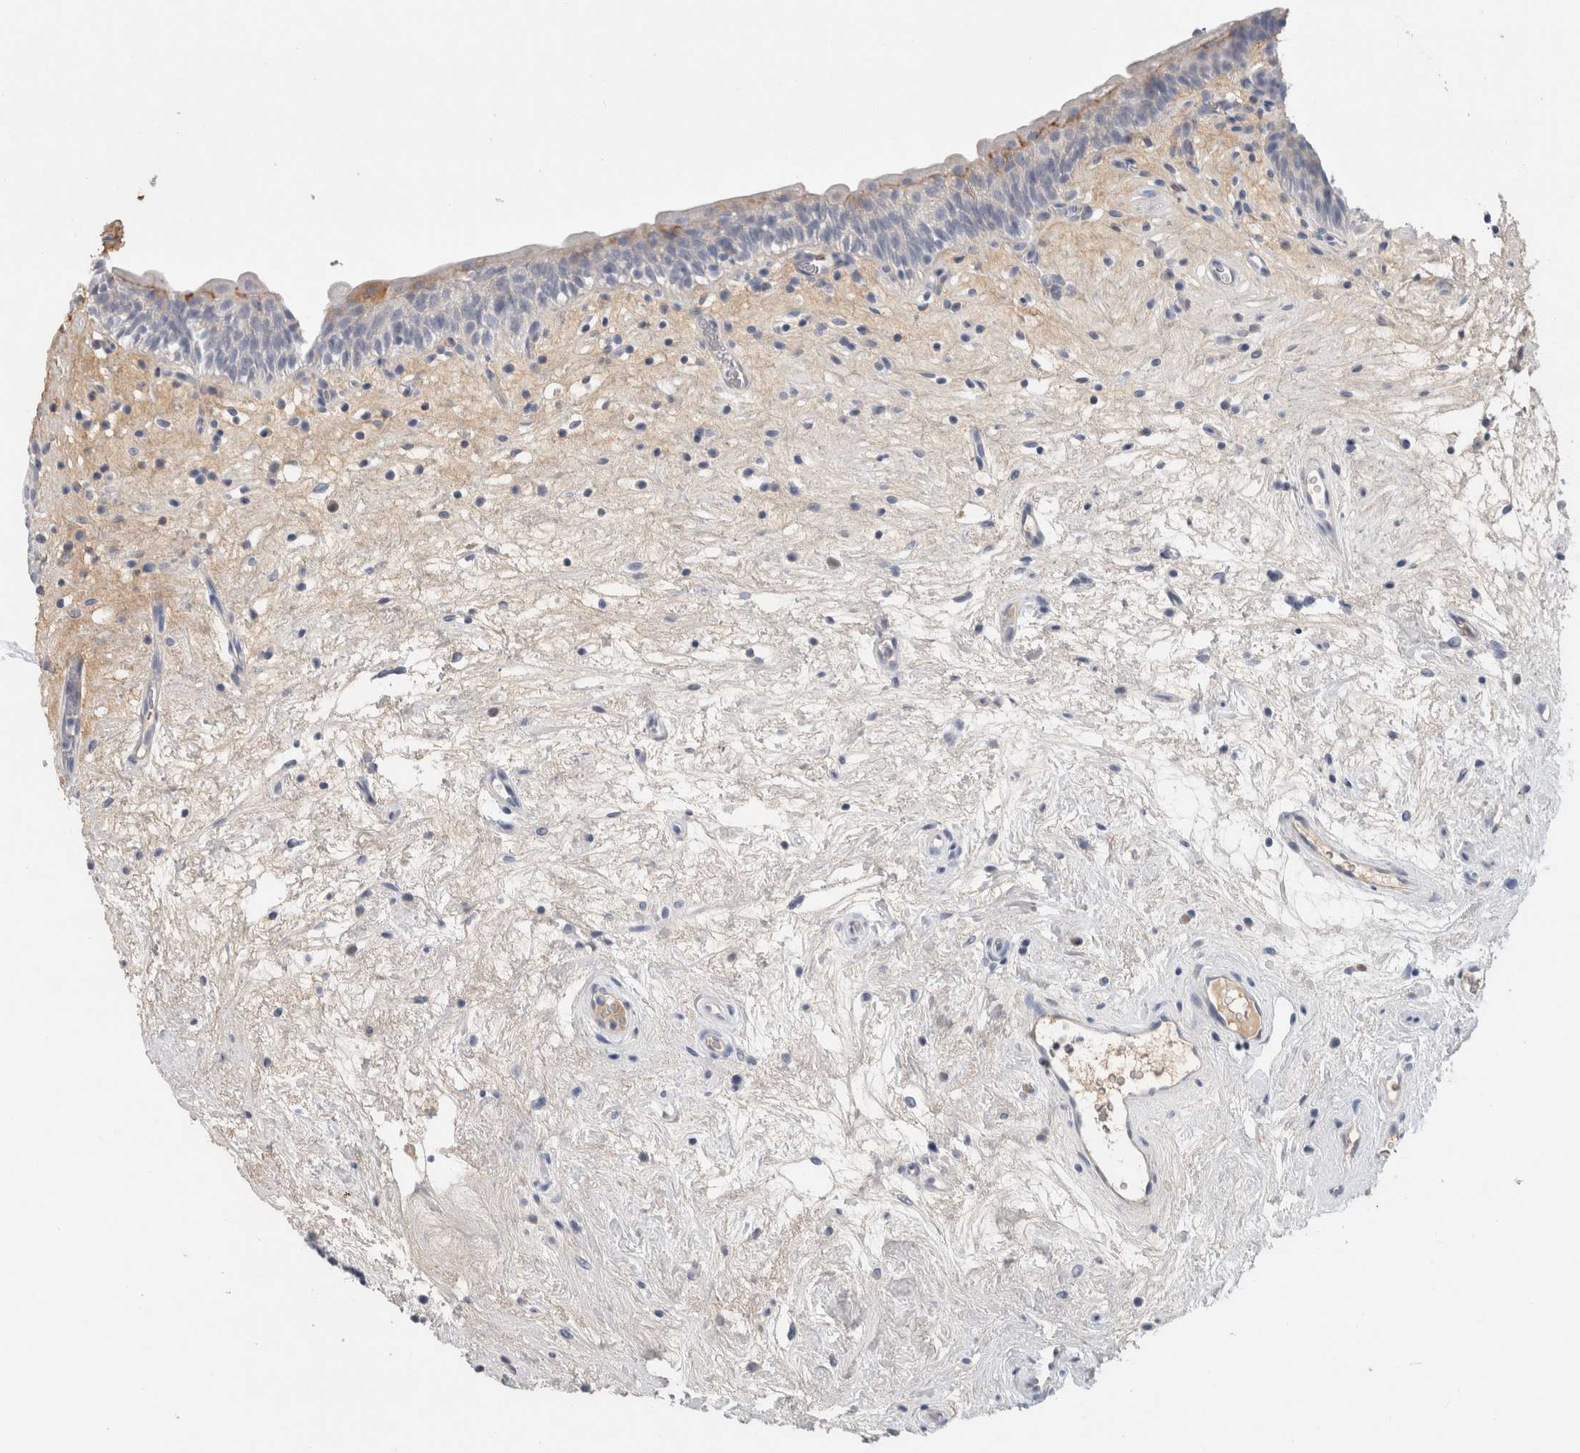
{"staining": {"intensity": "weak", "quantity": "<25%", "location": "cytoplasmic/membranous"}, "tissue": "urinary bladder", "cell_type": "Urothelial cells", "image_type": "normal", "snomed": [{"axis": "morphology", "description": "Normal tissue, NOS"}, {"axis": "topography", "description": "Urinary bladder"}], "caption": "IHC photomicrograph of benign human urinary bladder stained for a protein (brown), which demonstrates no staining in urothelial cells. (Brightfield microscopy of DAB immunohistochemistry at high magnification).", "gene": "SCGB1A1", "patient": {"sex": "male", "age": 83}}